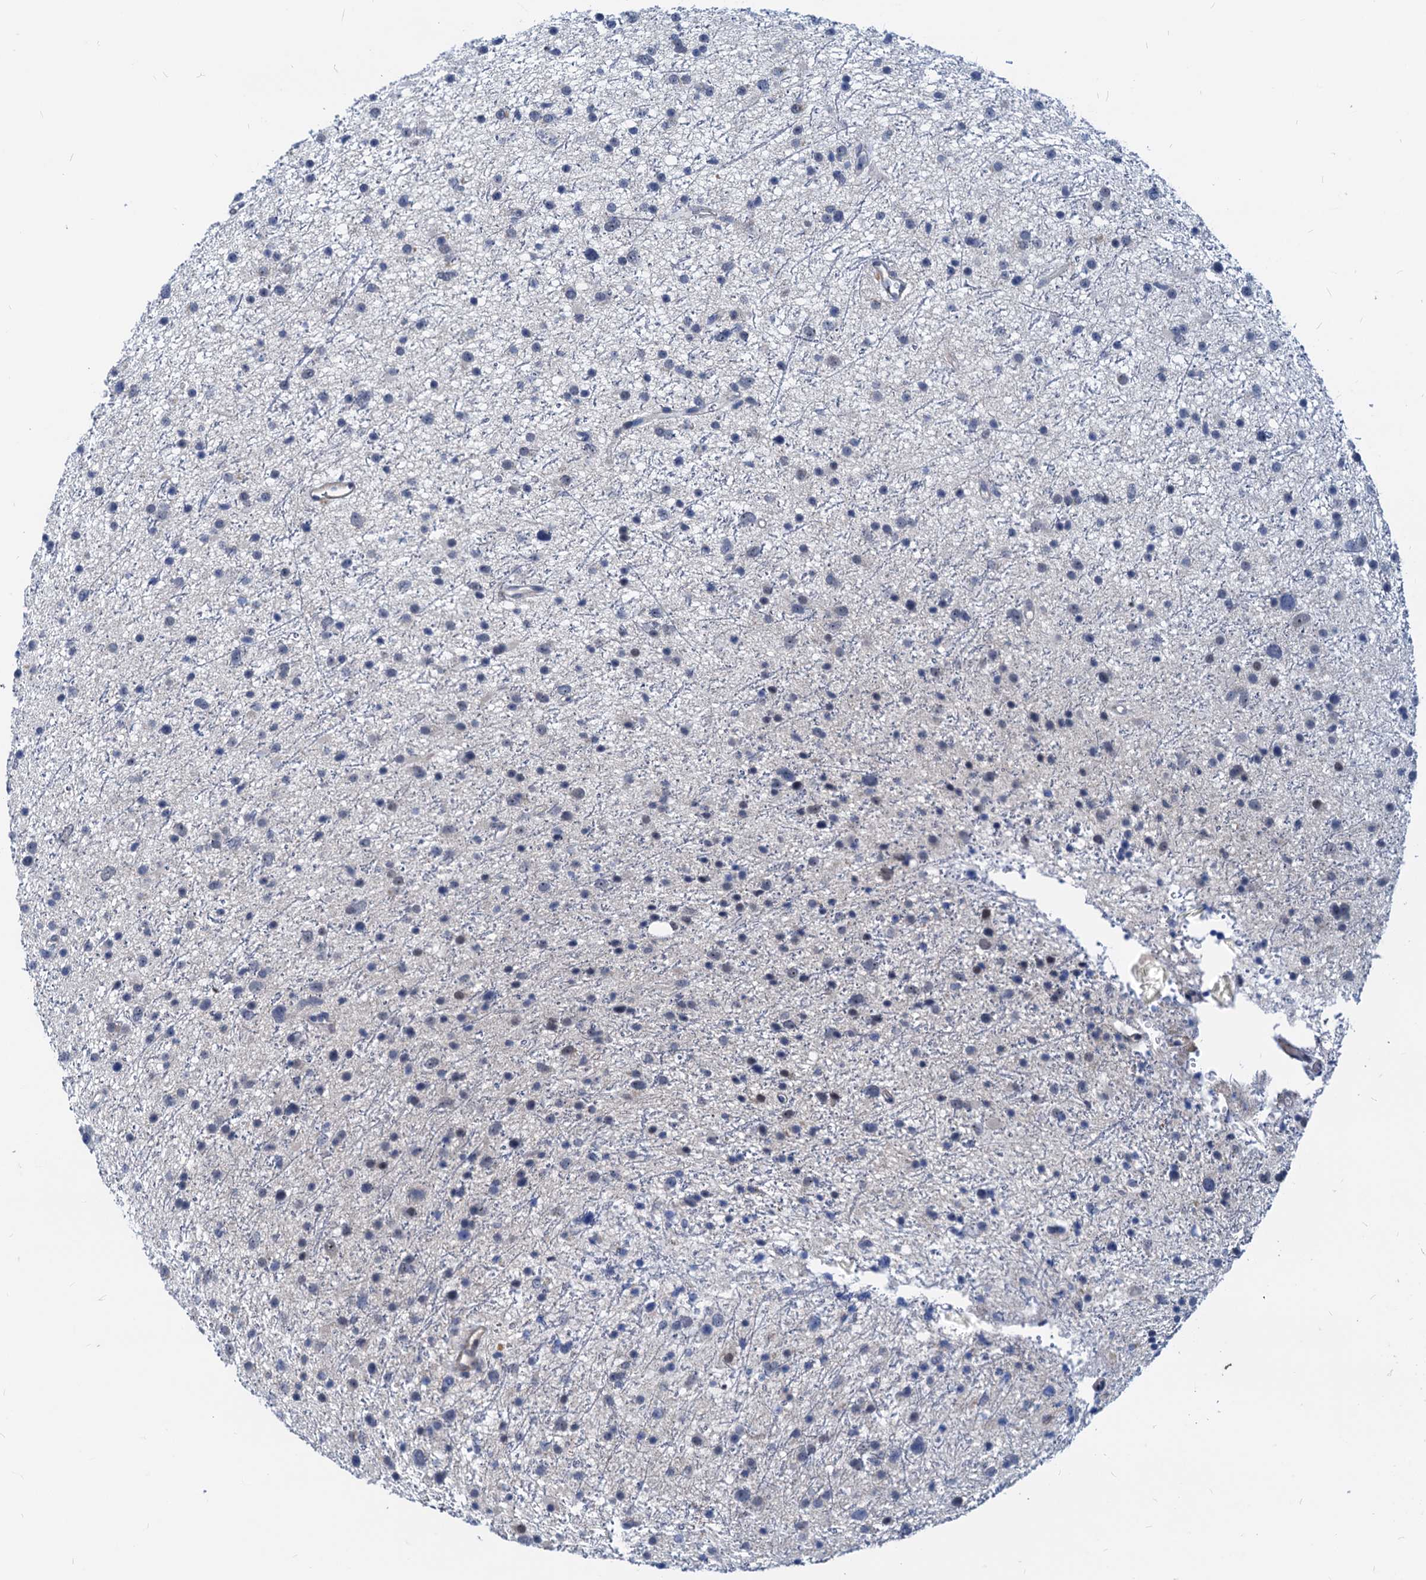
{"staining": {"intensity": "negative", "quantity": "none", "location": "none"}, "tissue": "glioma", "cell_type": "Tumor cells", "image_type": "cancer", "snomed": [{"axis": "morphology", "description": "Glioma, malignant, Low grade"}, {"axis": "topography", "description": "Cerebral cortex"}], "caption": "Tumor cells show no significant protein staining in low-grade glioma (malignant).", "gene": "HSF2", "patient": {"sex": "female", "age": 39}}